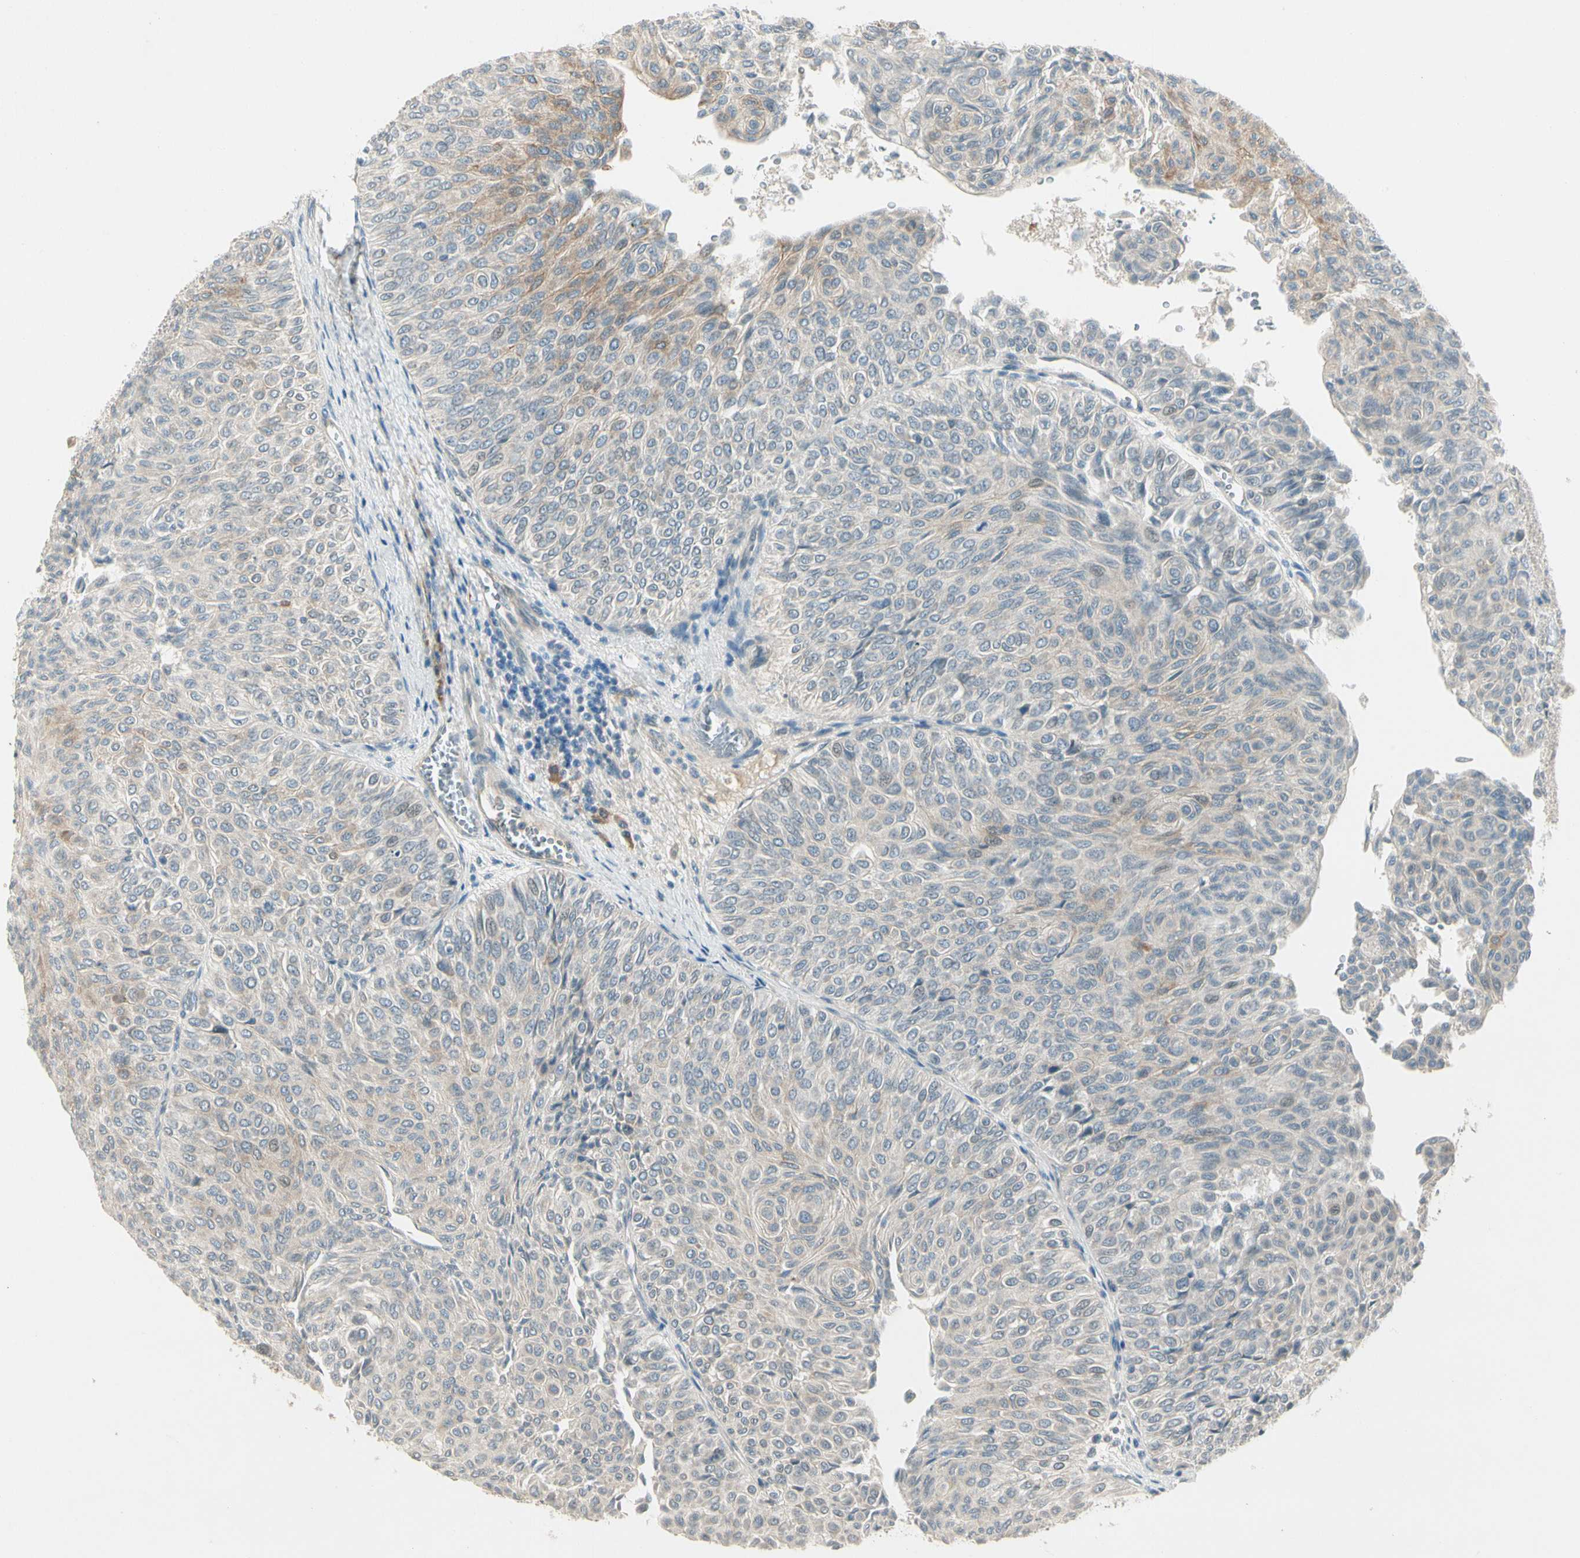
{"staining": {"intensity": "moderate", "quantity": "<25%", "location": "cytoplasmic/membranous"}, "tissue": "urothelial cancer", "cell_type": "Tumor cells", "image_type": "cancer", "snomed": [{"axis": "morphology", "description": "Urothelial carcinoma, Low grade"}, {"axis": "topography", "description": "Urinary bladder"}], "caption": "Immunohistochemical staining of human urothelial cancer reveals moderate cytoplasmic/membranous protein expression in about <25% of tumor cells. The staining was performed using DAB to visualize the protein expression in brown, while the nuclei were stained in blue with hematoxylin (Magnification: 20x).", "gene": "PCDHB15", "patient": {"sex": "male", "age": 78}}